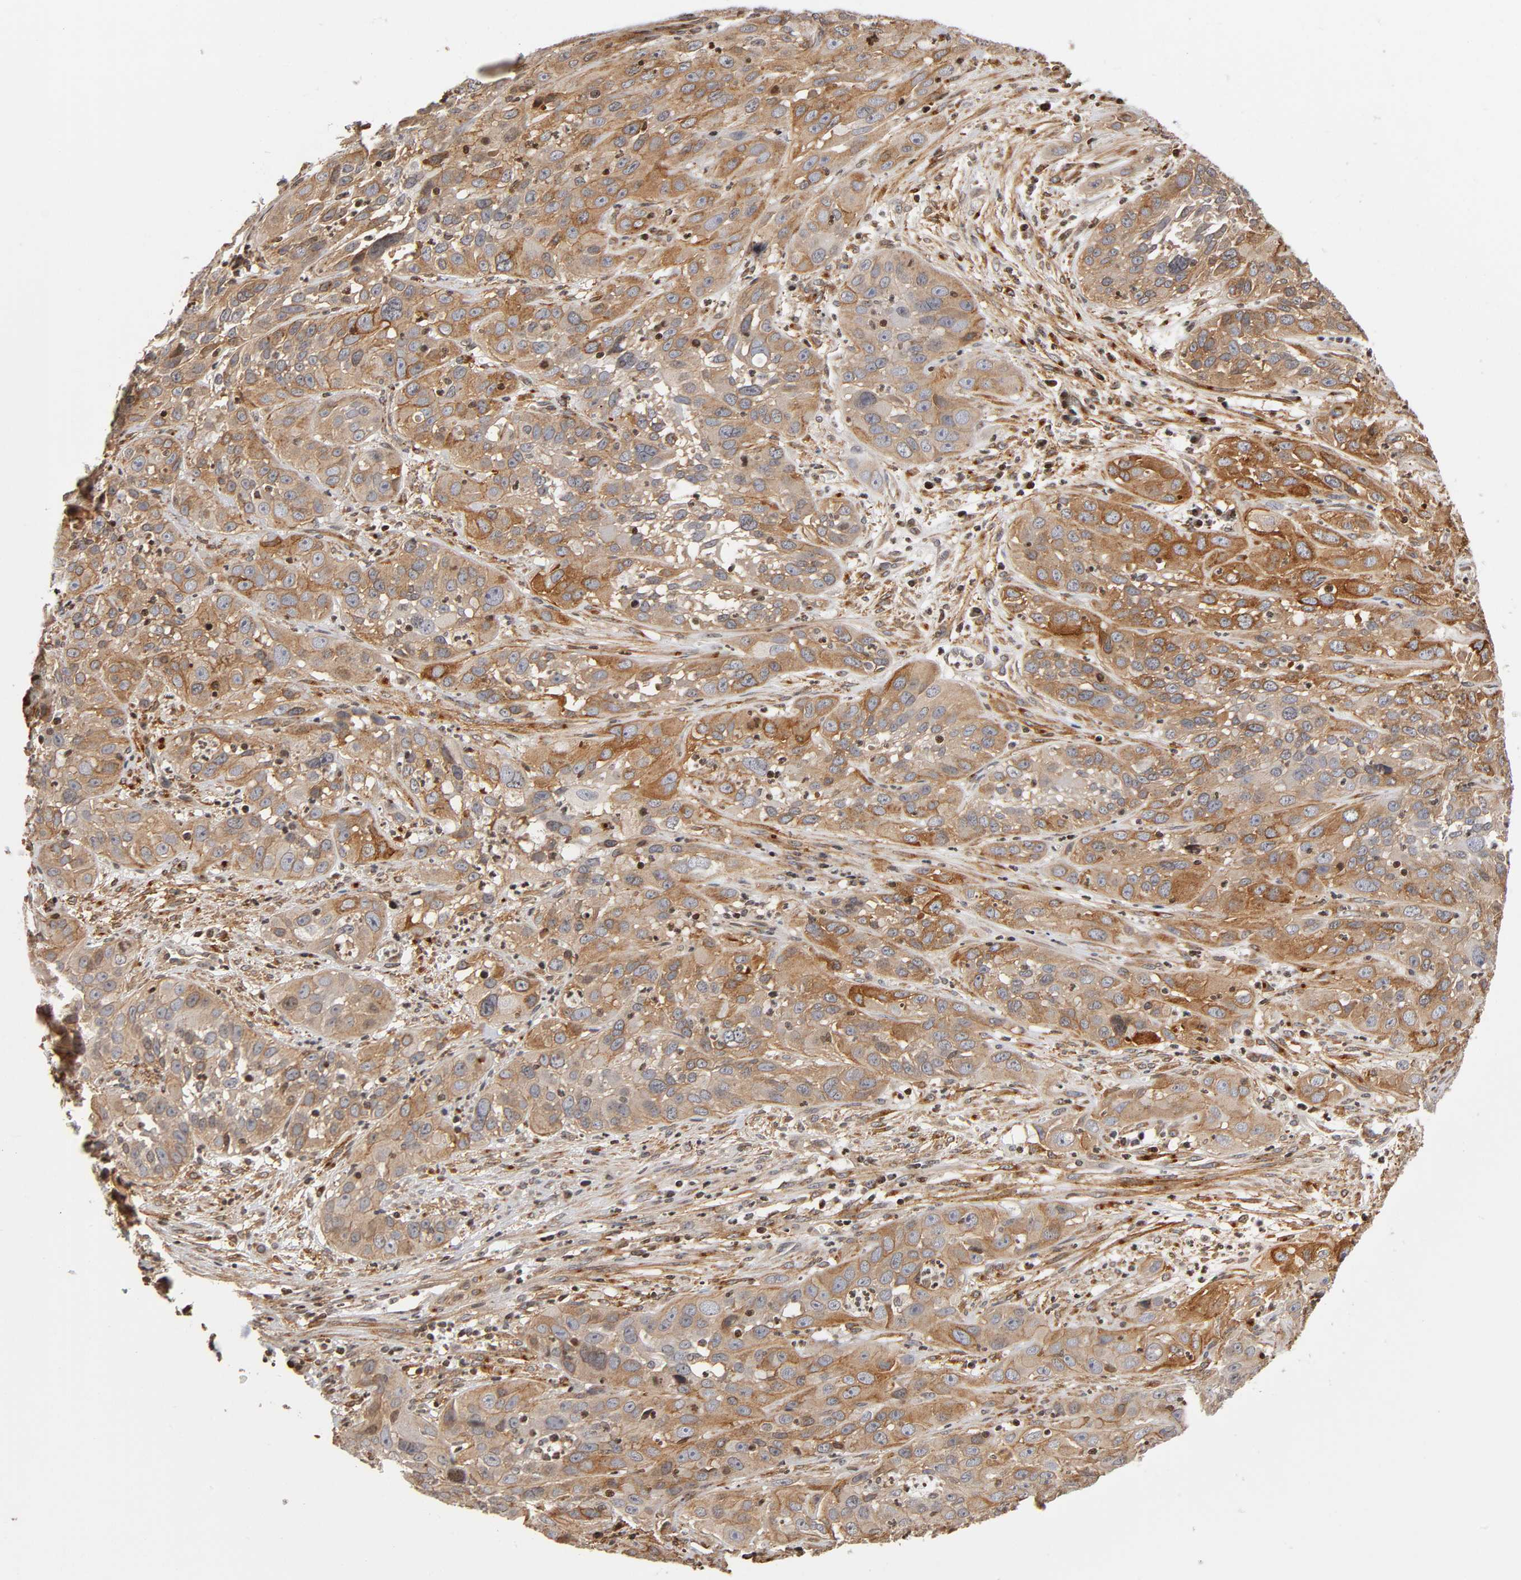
{"staining": {"intensity": "moderate", "quantity": ">75%", "location": "cytoplasmic/membranous"}, "tissue": "cervical cancer", "cell_type": "Tumor cells", "image_type": "cancer", "snomed": [{"axis": "morphology", "description": "Squamous cell carcinoma, NOS"}, {"axis": "topography", "description": "Cervix"}], "caption": "Cervical cancer stained with DAB immunohistochemistry displays medium levels of moderate cytoplasmic/membranous expression in approximately >75% of tumor cells. Nuclei are stained in blue.", "gene": "ITGAV", "patient": {"sex": "female", "age": 32}}